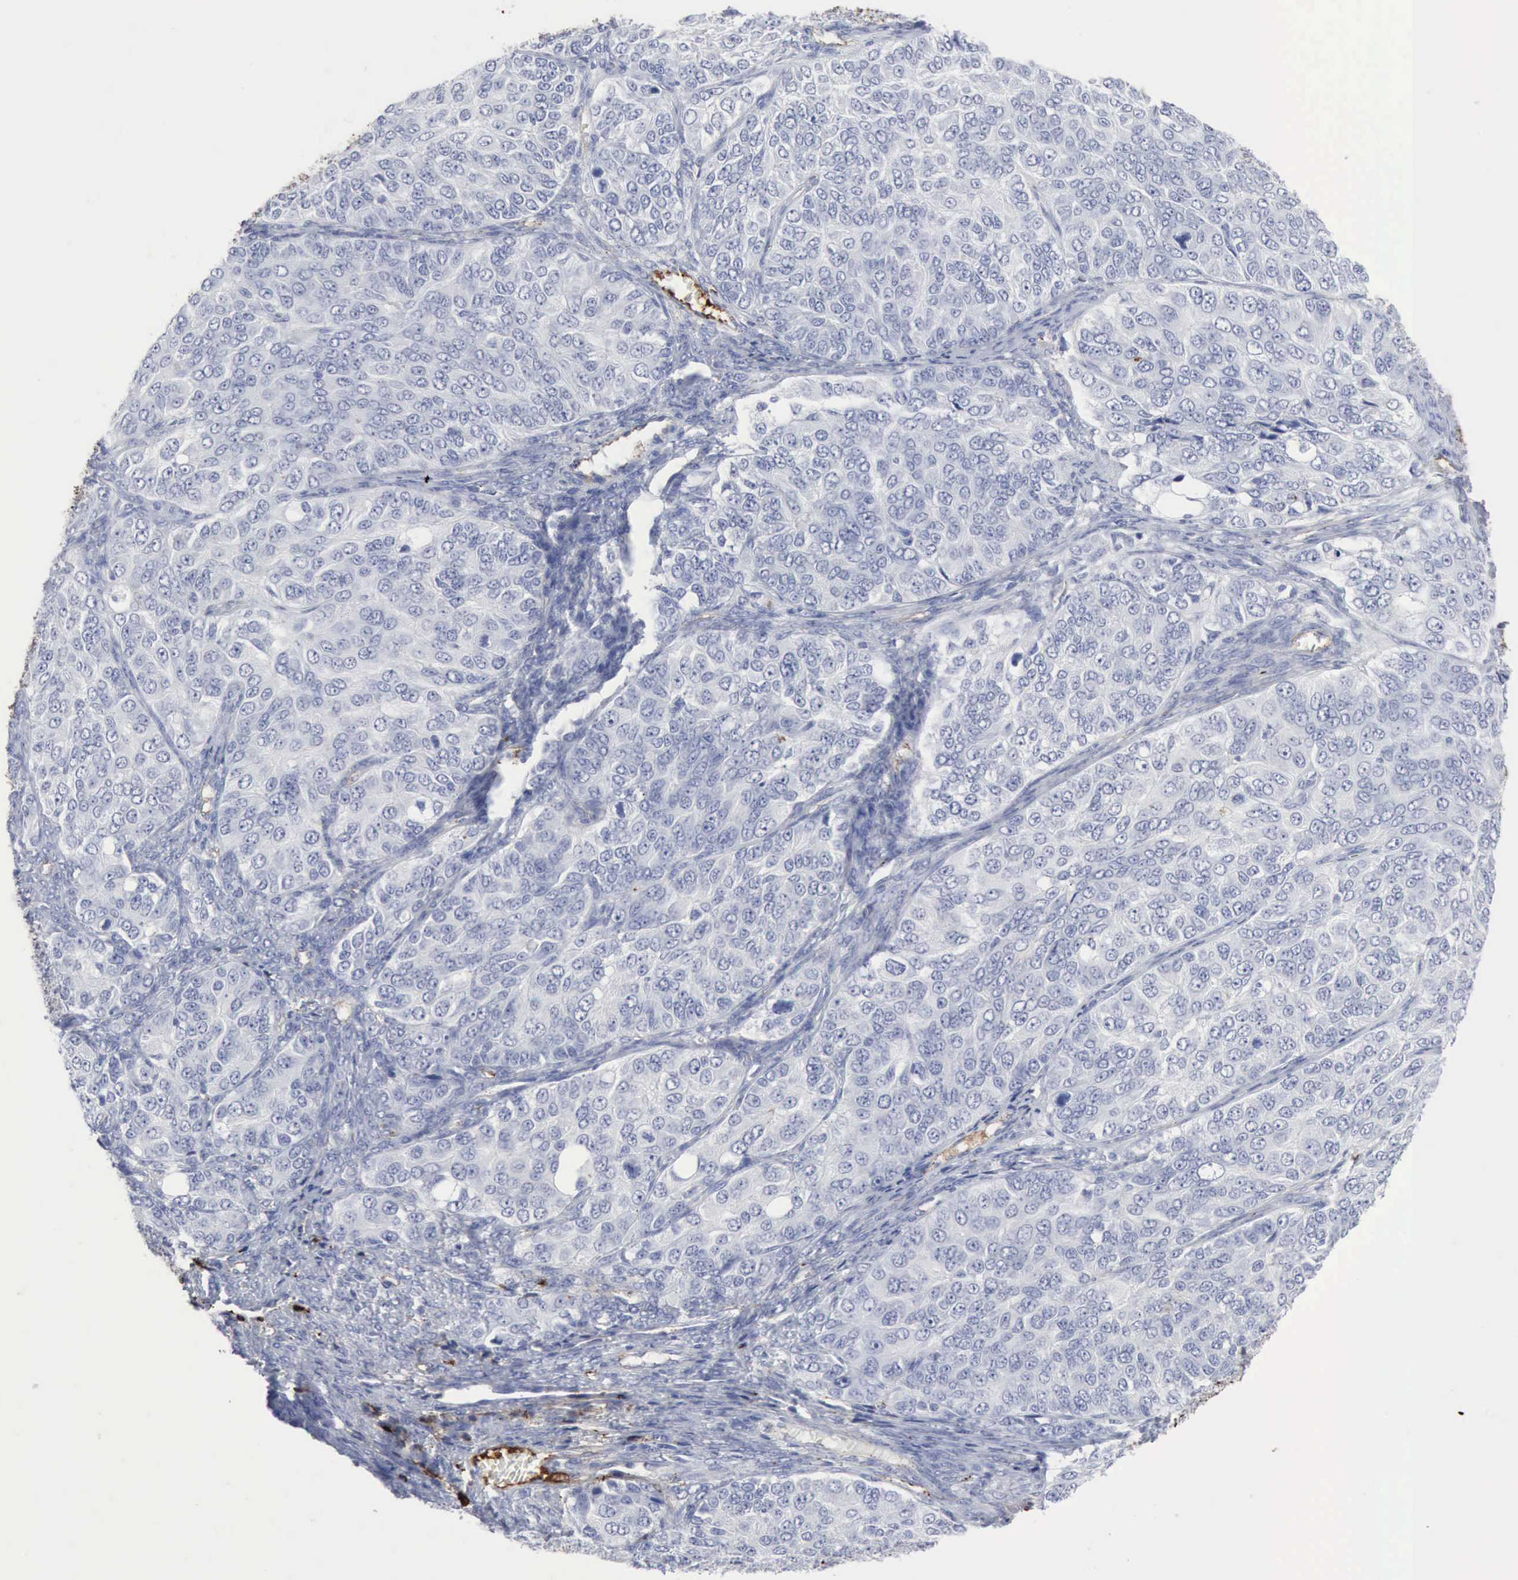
{"staining": {"intensity": "negative", "quantity": "none", "location": "none"}, "tissue": "ovarian cancer", "cell_type": "Tumor cells", "image_type": "cancer", "snomed": [{"axis": "morphology", "description": "Carcinoma, endometroid"}, {"axis": "topography", "description": "Ovary"}], "caption": "IHC histopathology image of human endometroid carcinoma (ovarian) stained for a protein (brown), which displays no expression in tumor cells.", "gene": "C4BPA", "patient": {"sex": "female", "age": 51}}